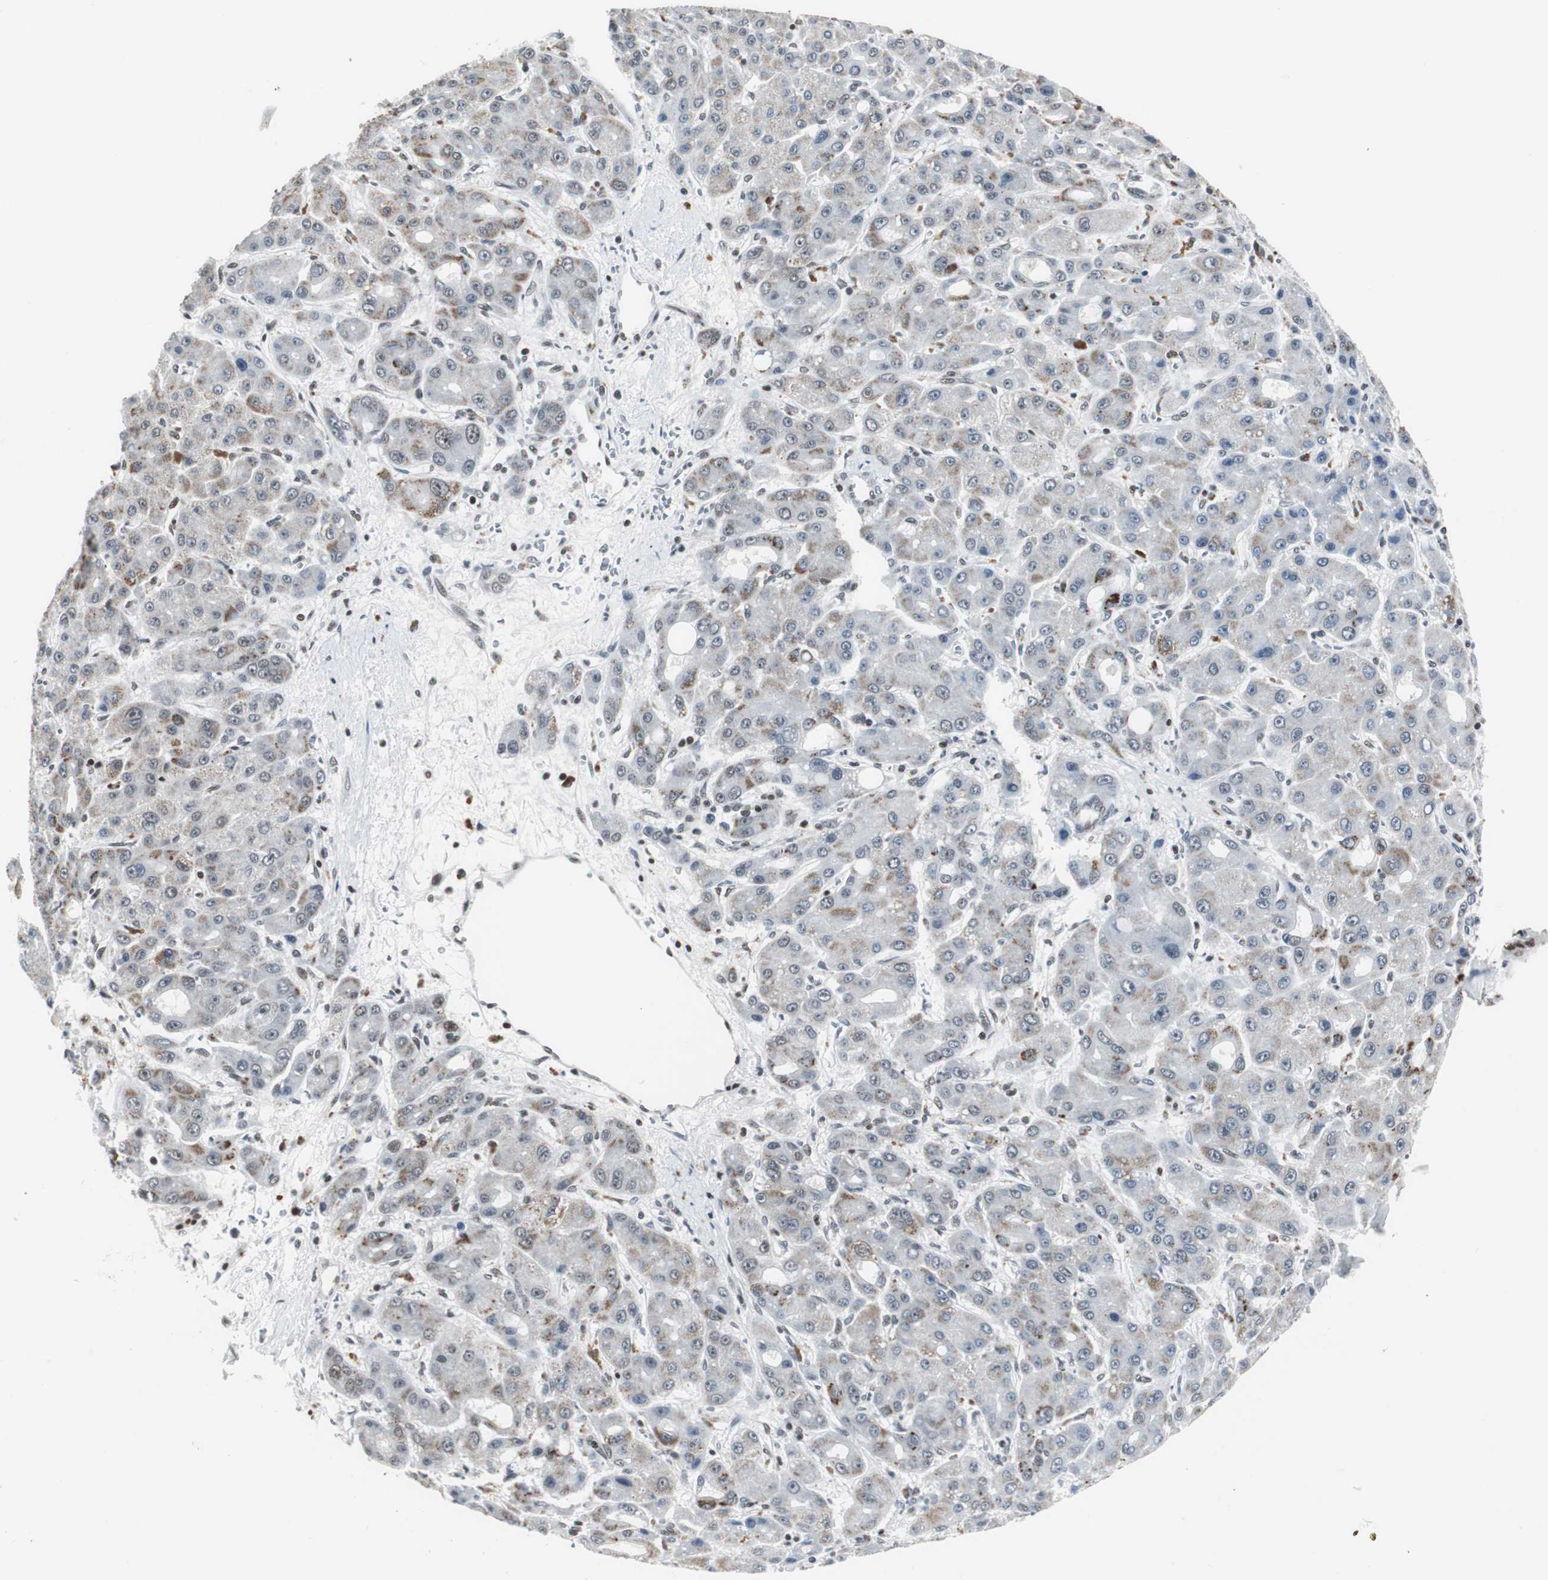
{"staining": {"intensity": "weak", "quantity": "25%-75%", "location": "cytoplasmic/membranous"}, "tissue": "liver cancer", "cell_type": "Tumor cells", "image_type": "cancer", "snomed": [{"axis": "morphology", "description": "Carcinoma, Hepatocellular, NOS"}, {"axis": "topography", "description": "Liver"}], "caption": "Immunohistochemical staining of liver cancer (hepatocellular carcinoma) shows weak cytoplasmic/membranous protein expression in approximately 25%-75% of tumor cells.", "gene": "RAD9A", "patient": {"sex": "male", "age": 55}}